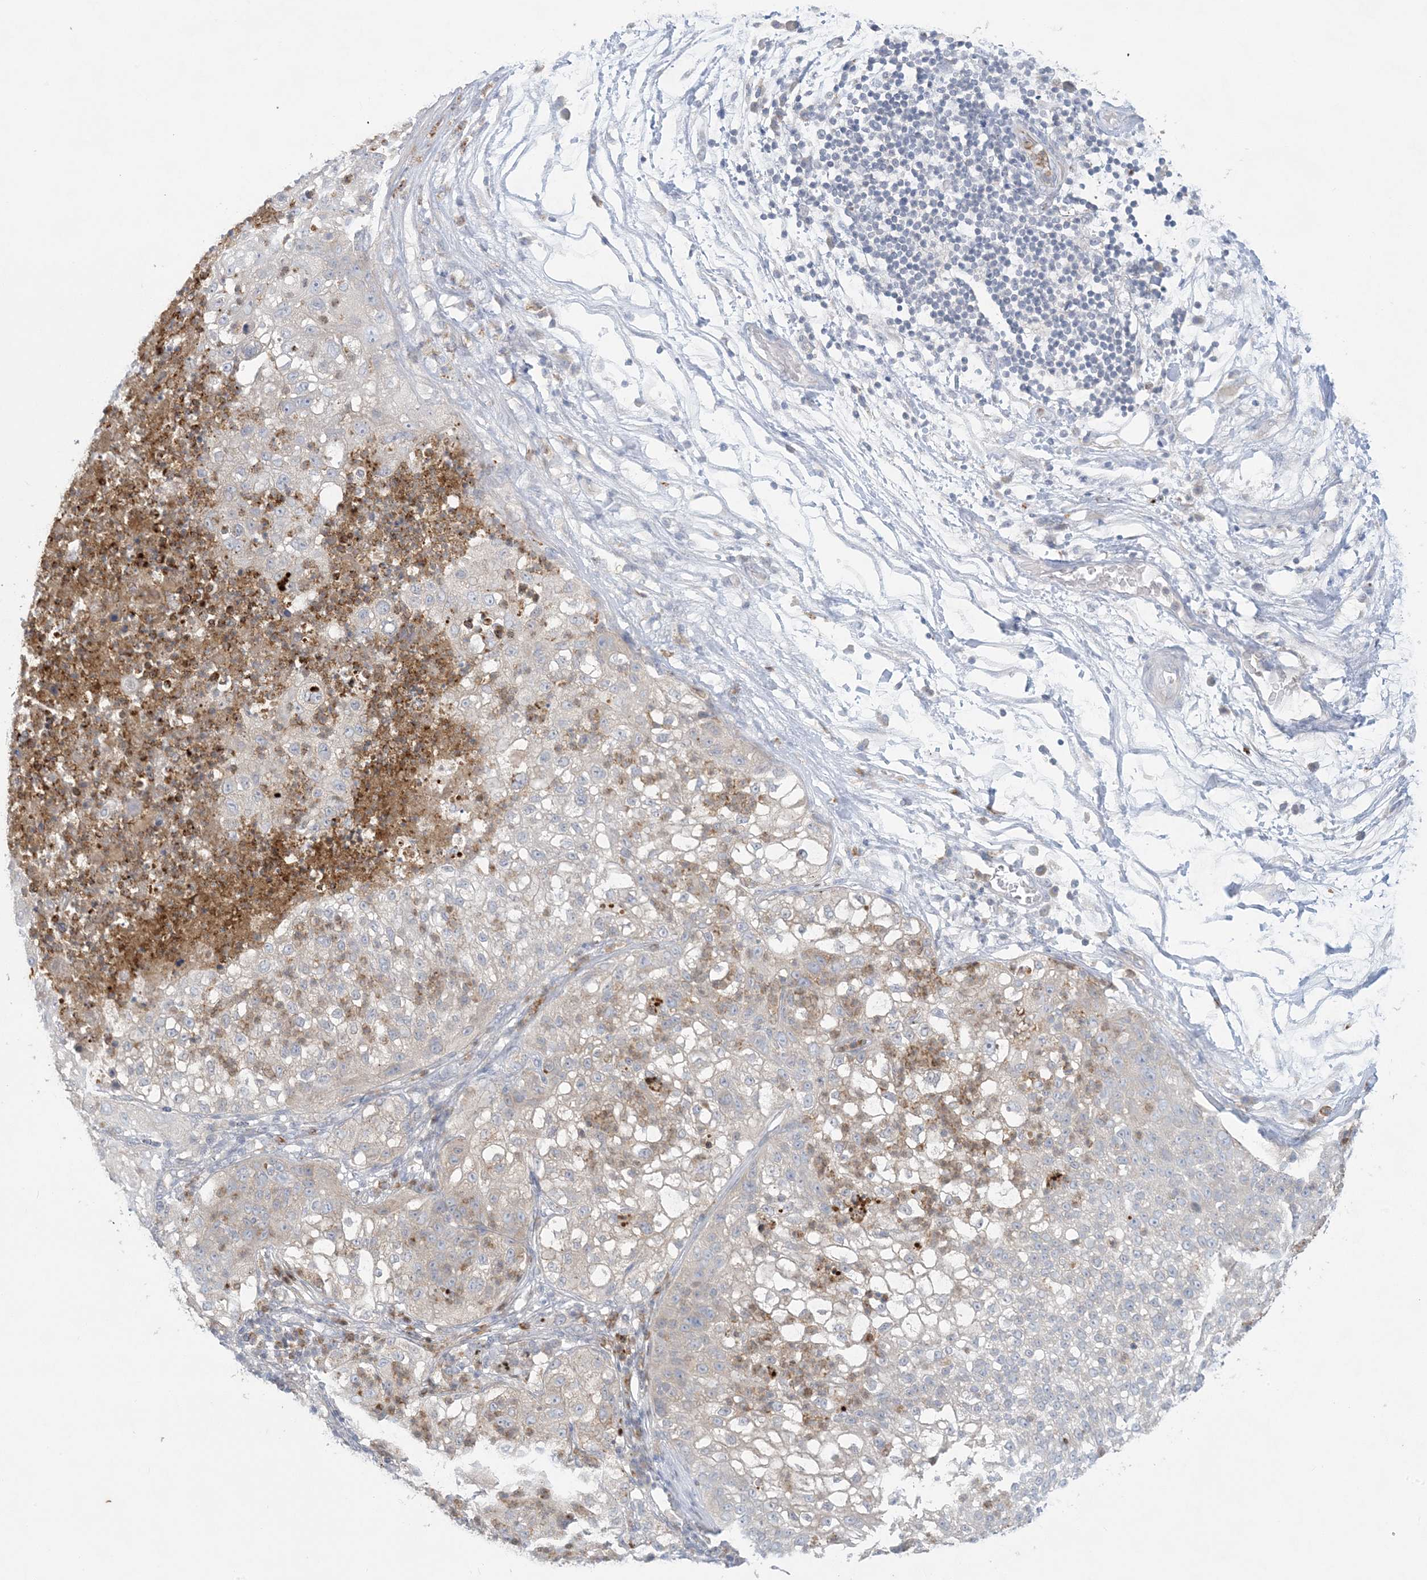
{"staining": {"intensity": "negative", "quantity": "none", "location": "none"}, "tissue": "lung cancer", "cell_type": "Tumor cells", "image_type": "cancer", "snomed": [{"axis": "morphology", "description": "Inflammation, NOS"}, {"axis": "morphology", "description": "Squamous cell carcinoma, NOS"}, {"axis": "topography", "description": "Lymph node"}, {"axis": "topography", "description": "Soft tissue"}, {"axis": "topography", "description": "Lung"}], "caption": "Tumor cells are negative for brown protein staining in lung cancer (squamous cell carcinoma).", "gene": "KIF3A", "patient": {"sex": "male", "age": 66}}